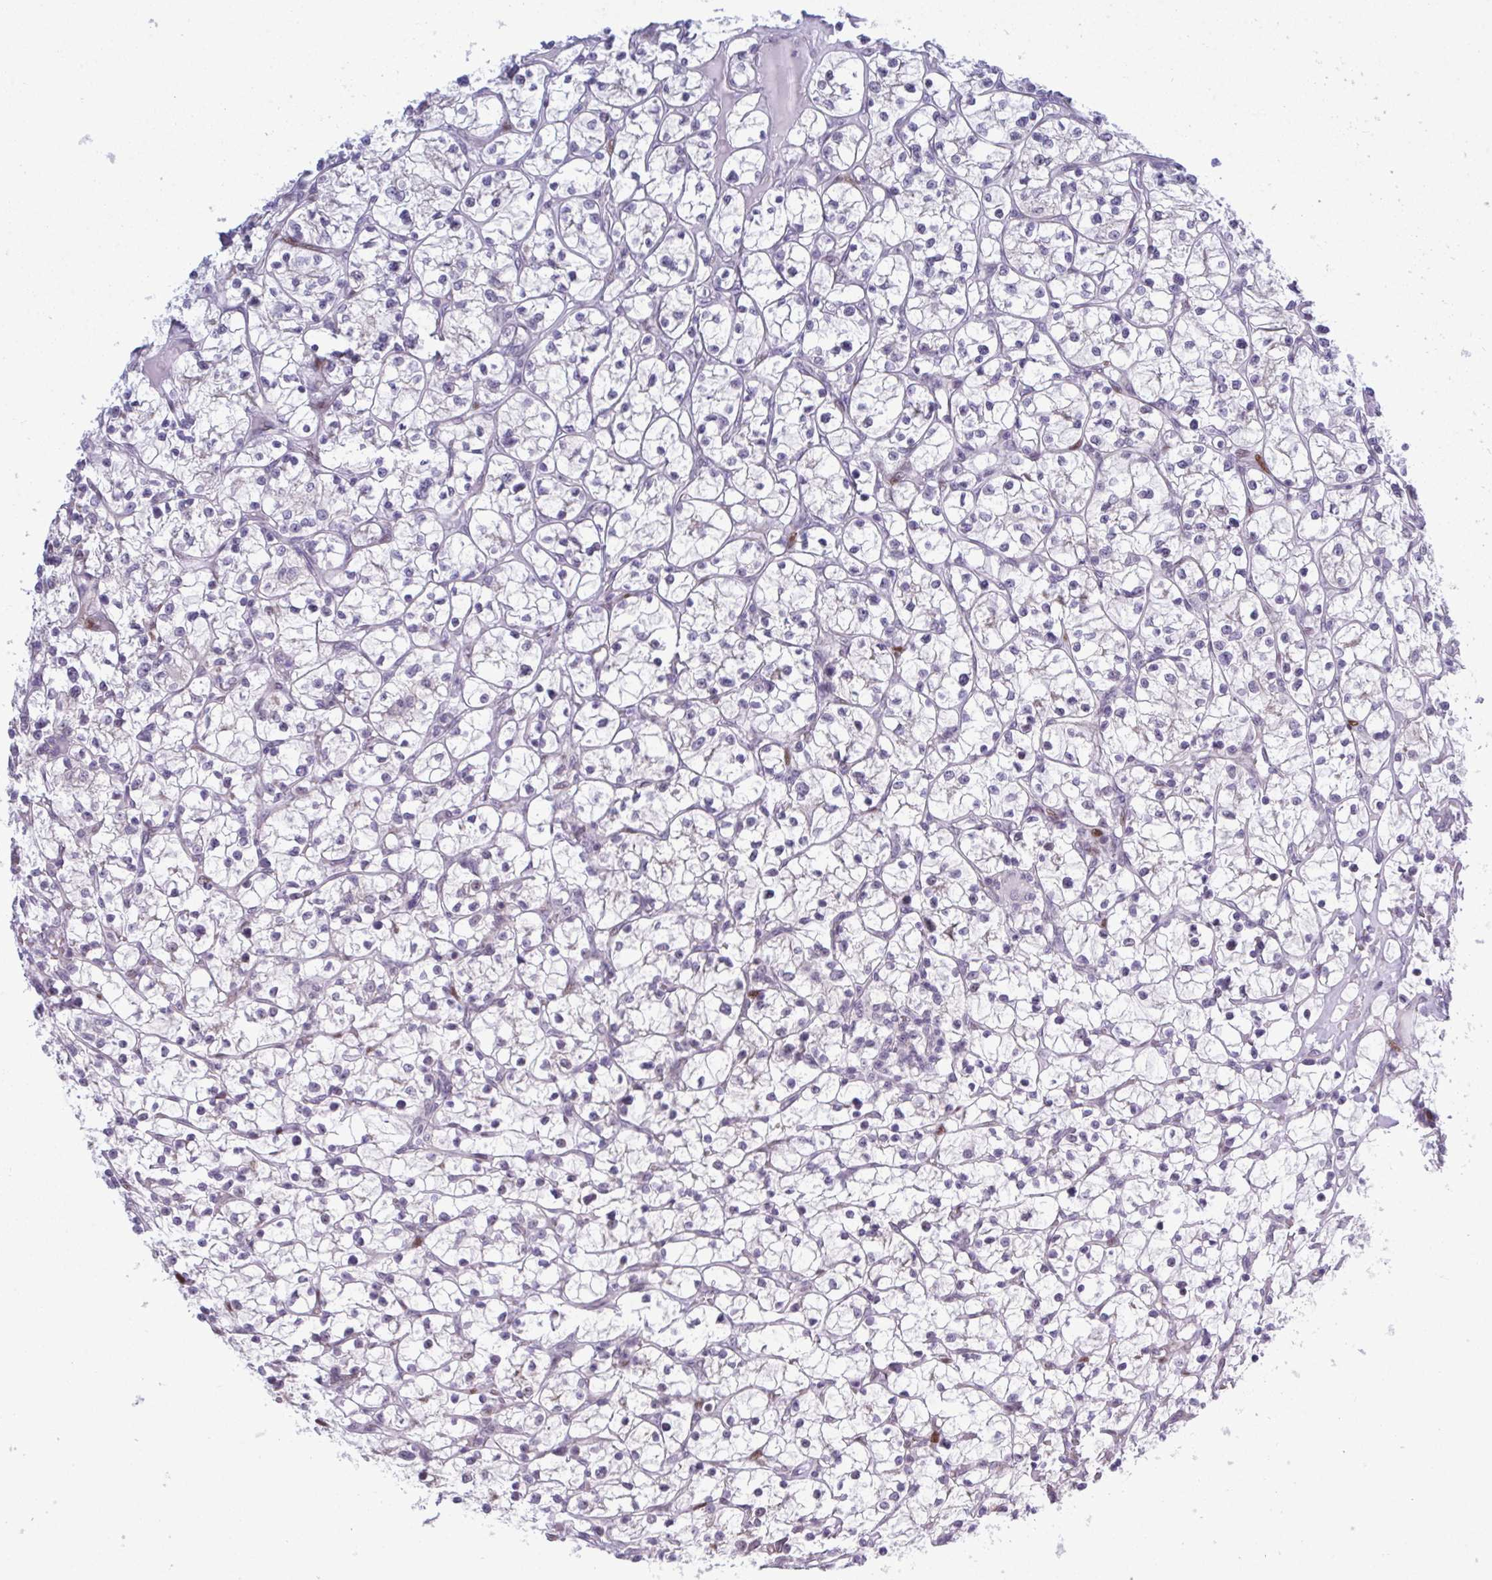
{"staining": {"intensity": "negative", "quantity": "none", "location": "none"}, "tissue": "renal cancer", "cell_type": "Tumor cells", "image_type": "cancer", "snomed": [{"axis": "morphology", "description": "Adenocarcinoma, NOS"}, {"axis": "topography", "description": "Kidney"}], "caption": "Immunohistochemistry (IHC) of human adenocarcinoma (renal) exhibits no expression in tumor cells. The staining was performed using DAB to visualize the protein expression in brown, while the nuclei were stained in blue with hematoxylin (Magnification: 20x).", "gene": "TAB1", "patient": {"sex": "female", "age": 64}}